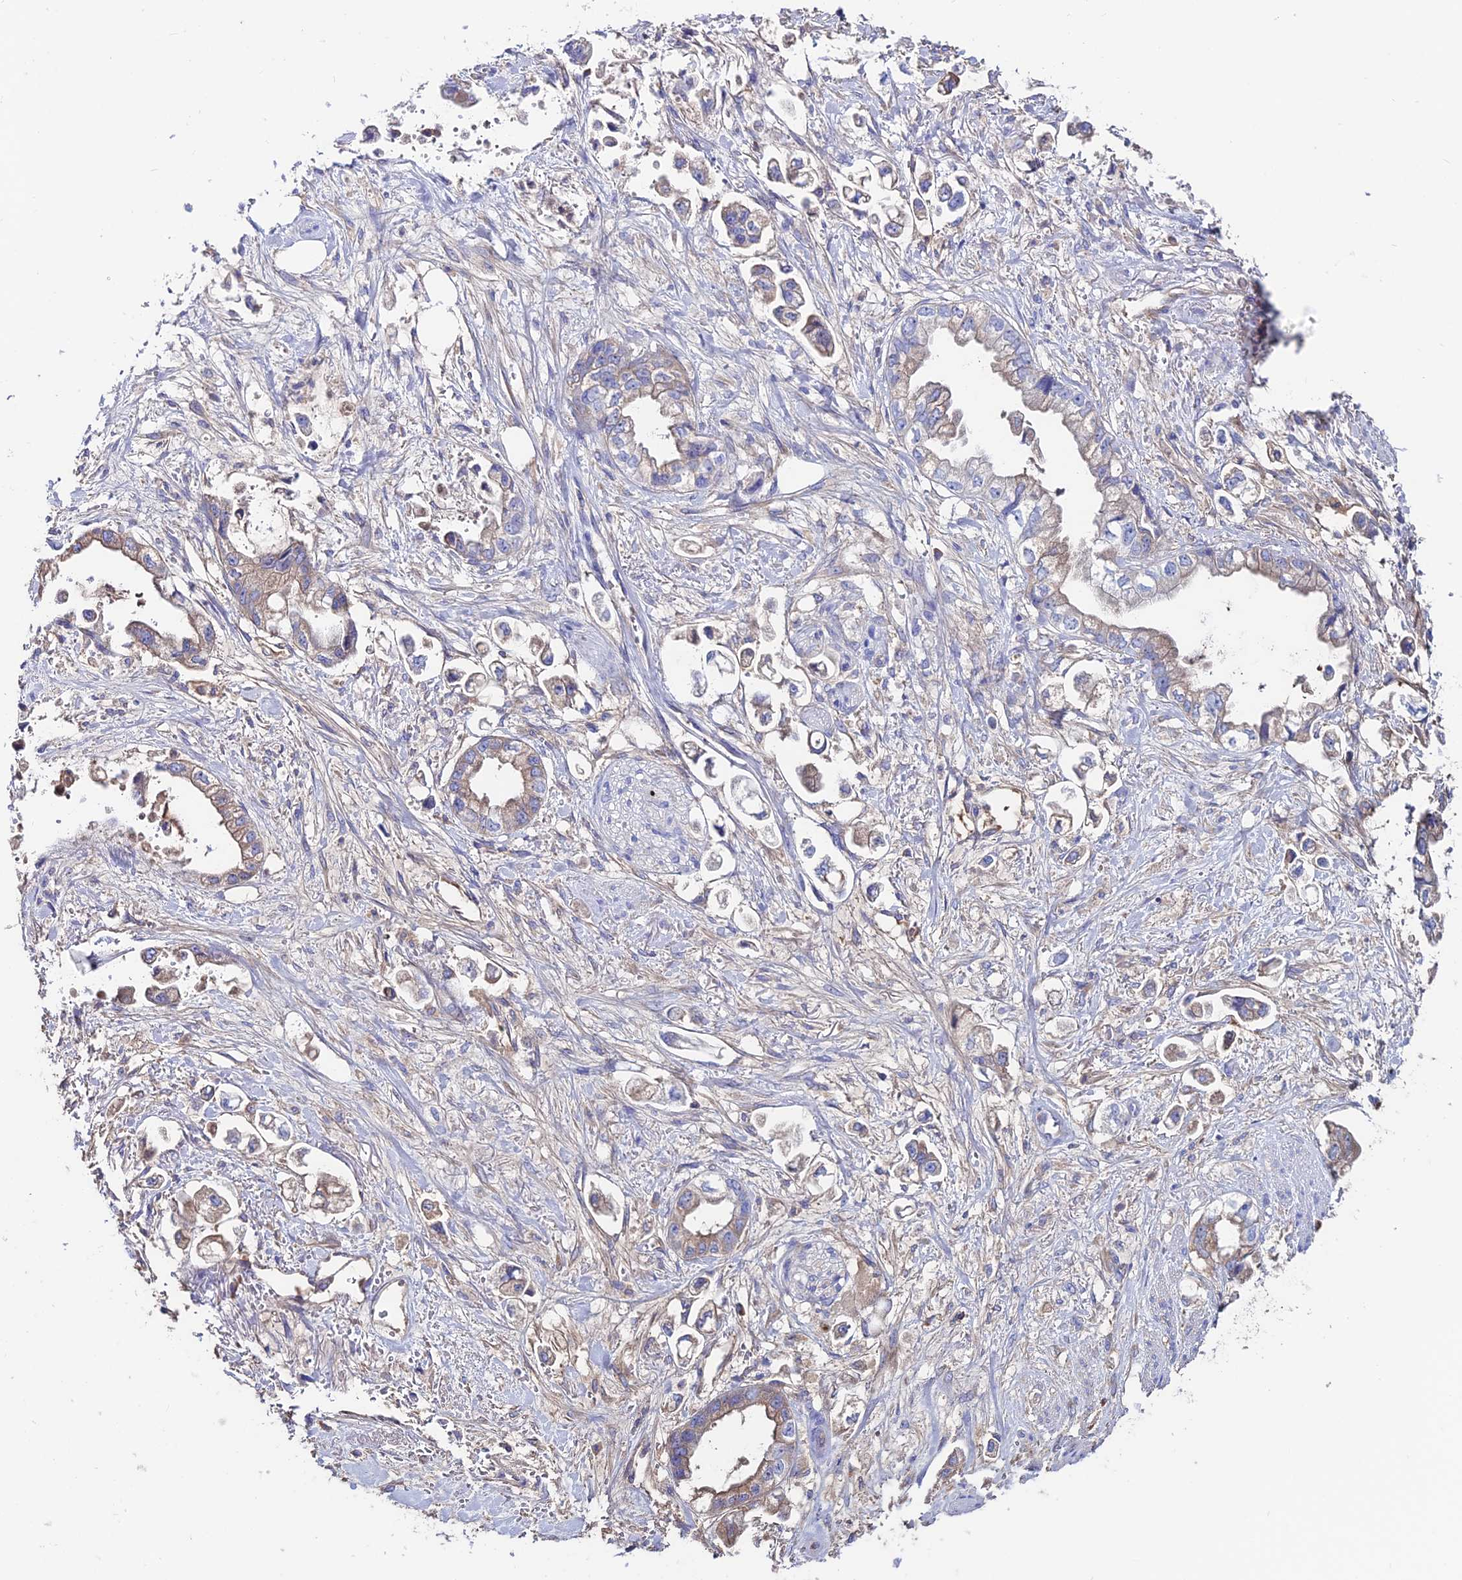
{"staining": {"intensity": "weak", "quantity": "25%-75%", "location": "cytoplasmic/membranous"}, "tissue": "stomach cancer", "cell_type": "Tumor cells", "image_type": "cancer", "snomed": [{"axis": "morphology", "description": "Adenocarcinoma, NOS"}, {"axis": "topography", "description": "Stomach"}], "caption": "Protein expression analysis of human stomach adenocarcinoma reveals weak cytoplasmic/membranous positivity in approximately 25%-75% of tumor cells.", "gene": "SLC25A16", "patient": {"sex": "male", "age": 62}}